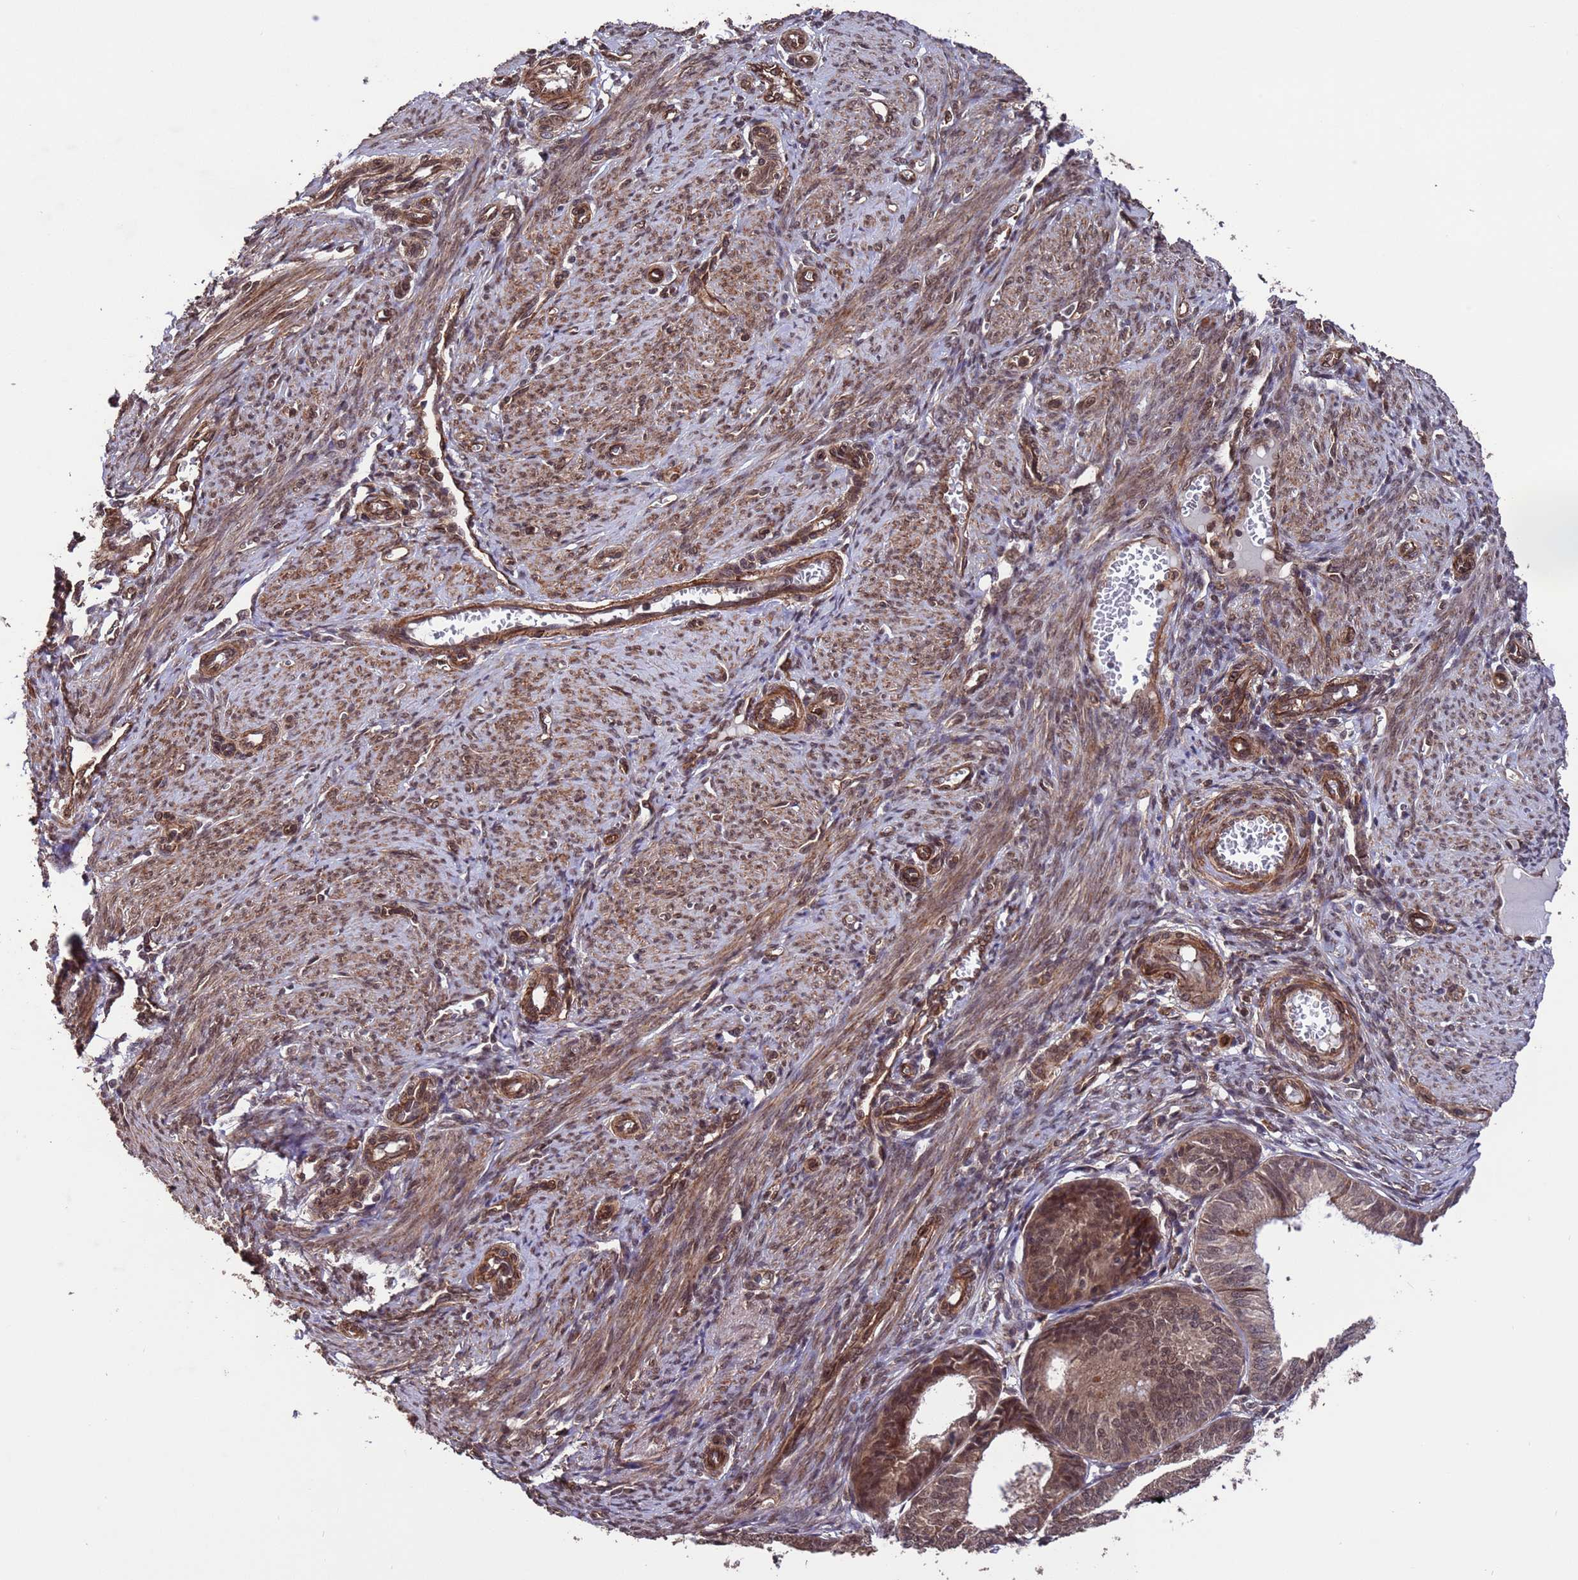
{"staining": {"intensity": "moderate", "quantity": ">75%", "location": "nuclear"}, "tissue": "endometrial cancer", "cell_type": "Tumor cells", "image_type": "cancer", "snomed": [{"axis": "morphology", "description": "Adenocarcinoma, NOS"}, {"axis": "topography", "description": "Endometrium"}], "caption": "Protein staining reveals moderate nuclear expression in about >75% of tumor cells in endometrial adenocarcinoma. (DAB IHC, brown staining for protein, blue staining for nuclei).", "gene": "VSTM4", "patient": {"sex": "female", "age": 51}}